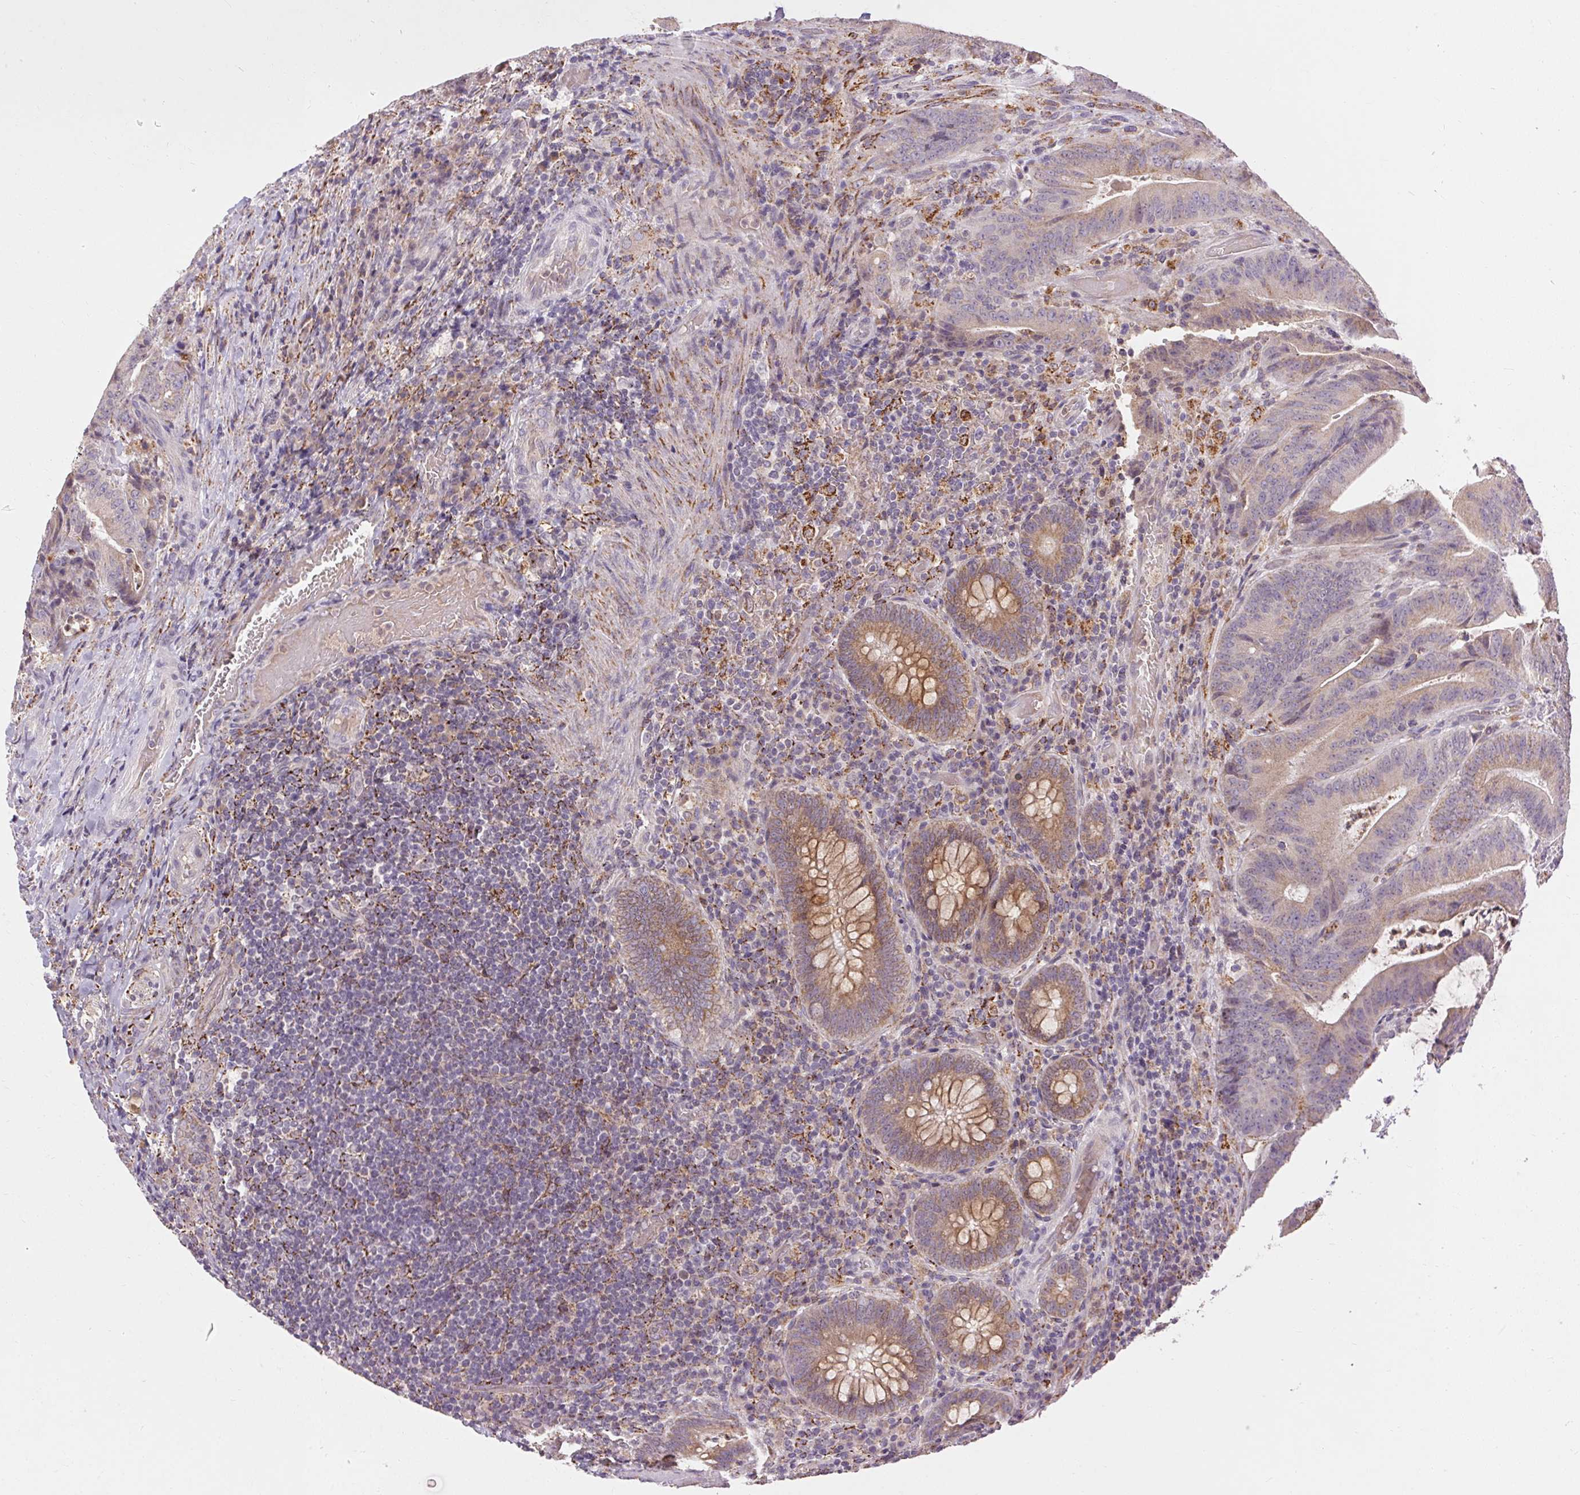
{"staining": {"intensity": "moderate", "quantity": "<25%", "location": "cytoplasmic/membranous"}, "tissue": "colorectal cancer", "cell_type": "Tumor cells", "image_type": "cancer", "snomed": [{"axis": "morphology", "description": "Adenocarcinoma, NOS"}, {"axis": "topography", "description": "Colon"}], "caption": "The micrograph displays immunohistochemical staining of colorectal adenocarcinoma. There is moderate cytoplasmic/membranous staining is appreciated in approximately <25% of tumor cells.", "gene": "REP15", "patient": {"sex": "female", "age": 43}}